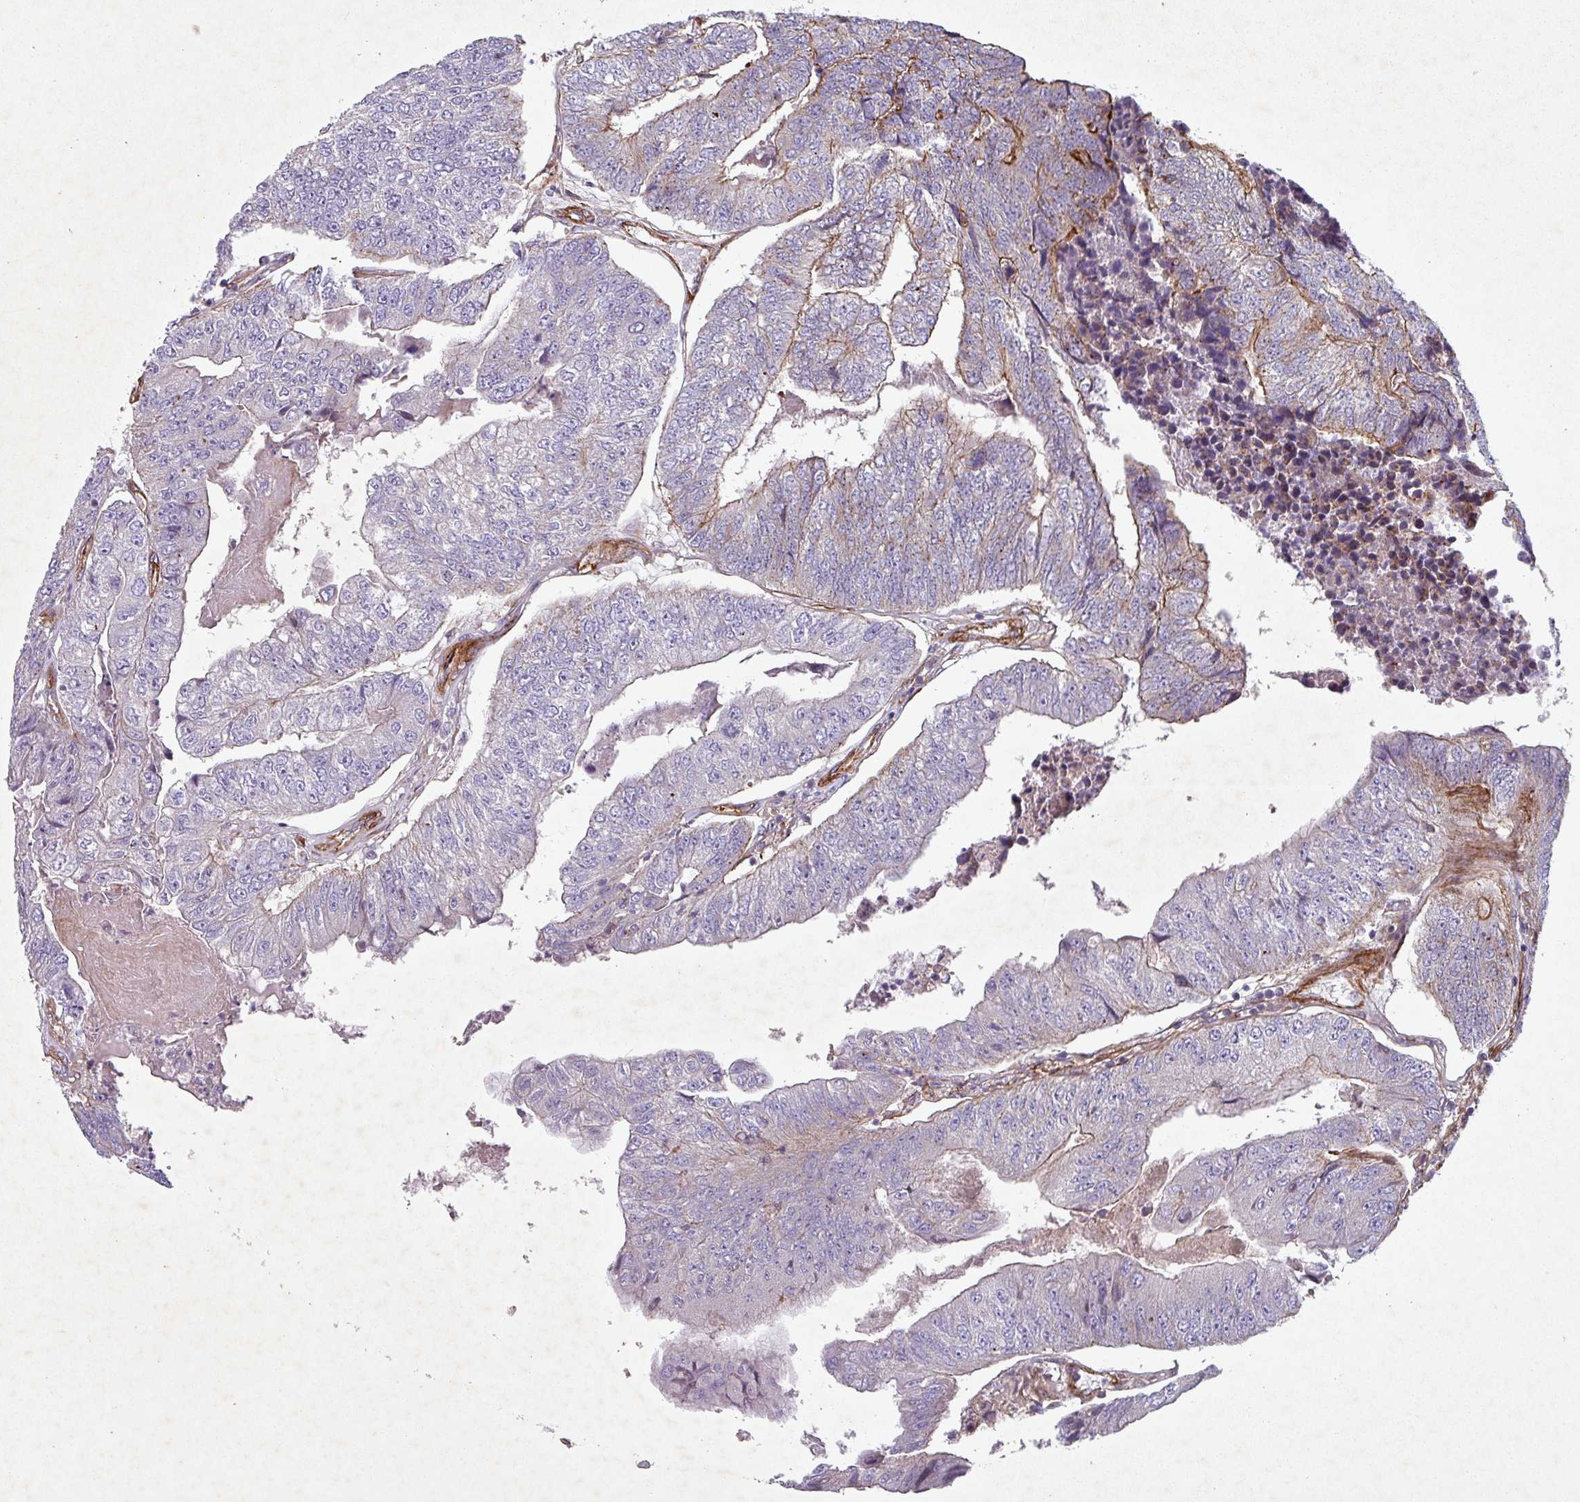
{"staining": {"intensity": "moderate", "quantity": "25%-75%", "location": "cytoplasmic/membranous"}, "tissue": "colorectal cancer", "cell_type": "Tumor cells", "image_type": "cancer", "snomed": [{"axis": "morphology", "description": "Adenocarcinoma, NOS"}, {"axis": "topography", "description": "Colon"}], "caption": "An image of colorectal cancer stained for a protein displays moderate cytoplasmic/membranous brown staining in tumor cells. The staining is performed using DAB brown chromogen to label protein expression. The nuclei are counter-stained blue using hematoxylin.", "gene": "ATP2C2", "patient": {"sex": "female", "age": 67}}